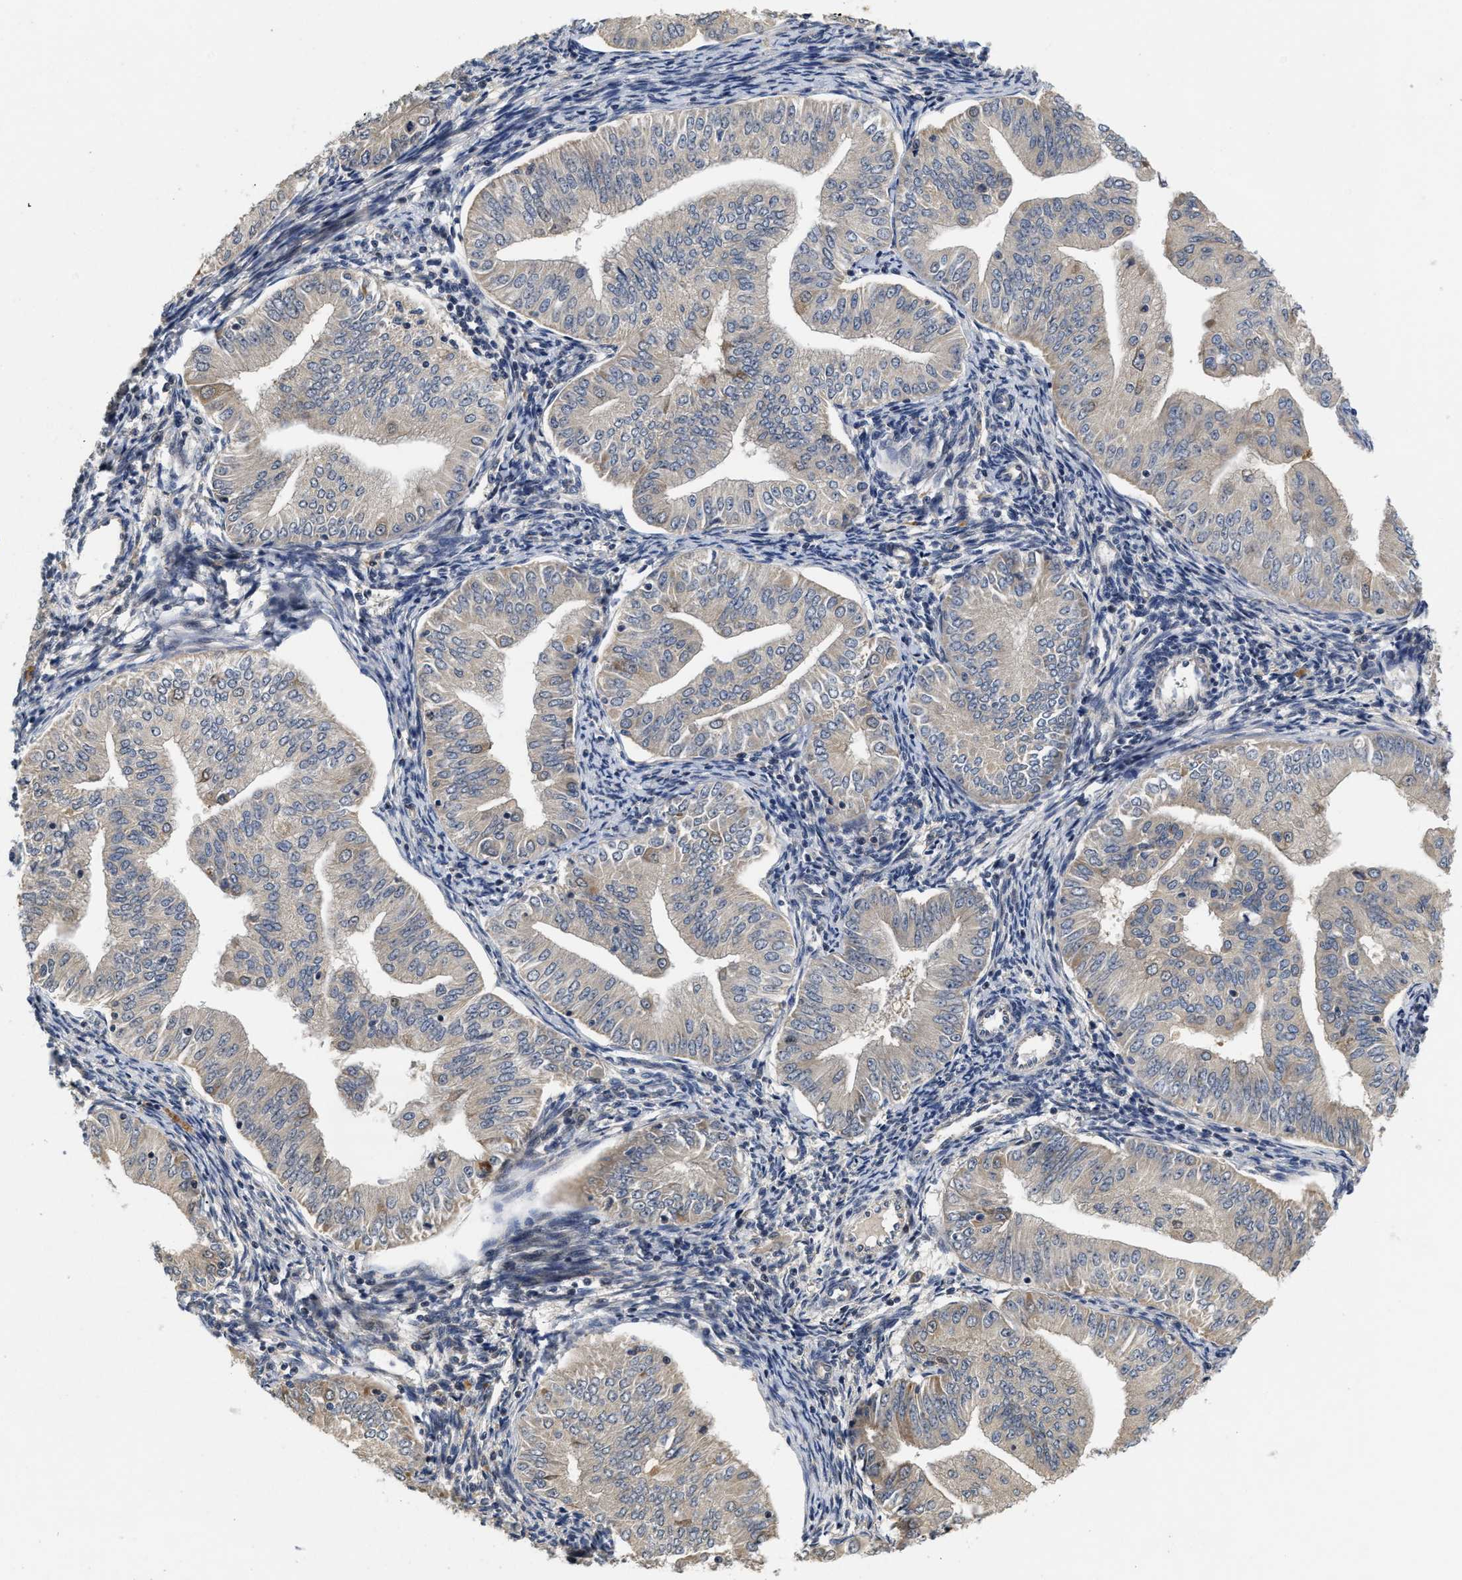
{"staining": {"intensity": "negative", "quantity": "none", "location": "none"}, "tissue": "endometrial cancer", "cell_type": "Tumor cells", "image_type": "cancer", "snomed": [{"axis": "morphology", "description": "Normal tissue, NOS"}, {"axis": "morphology", "description": "Adenocarcinoma, NOS"}, {"axis": "topography", "description": "Endometrium"}], "caption": "The IHC micrograph has no significant positivity in tumor cells of endometrial cancer (adenocarcinoma) tissue.", "gene": "SCYL2", "patient": {"sex": "female", "age": 53}}